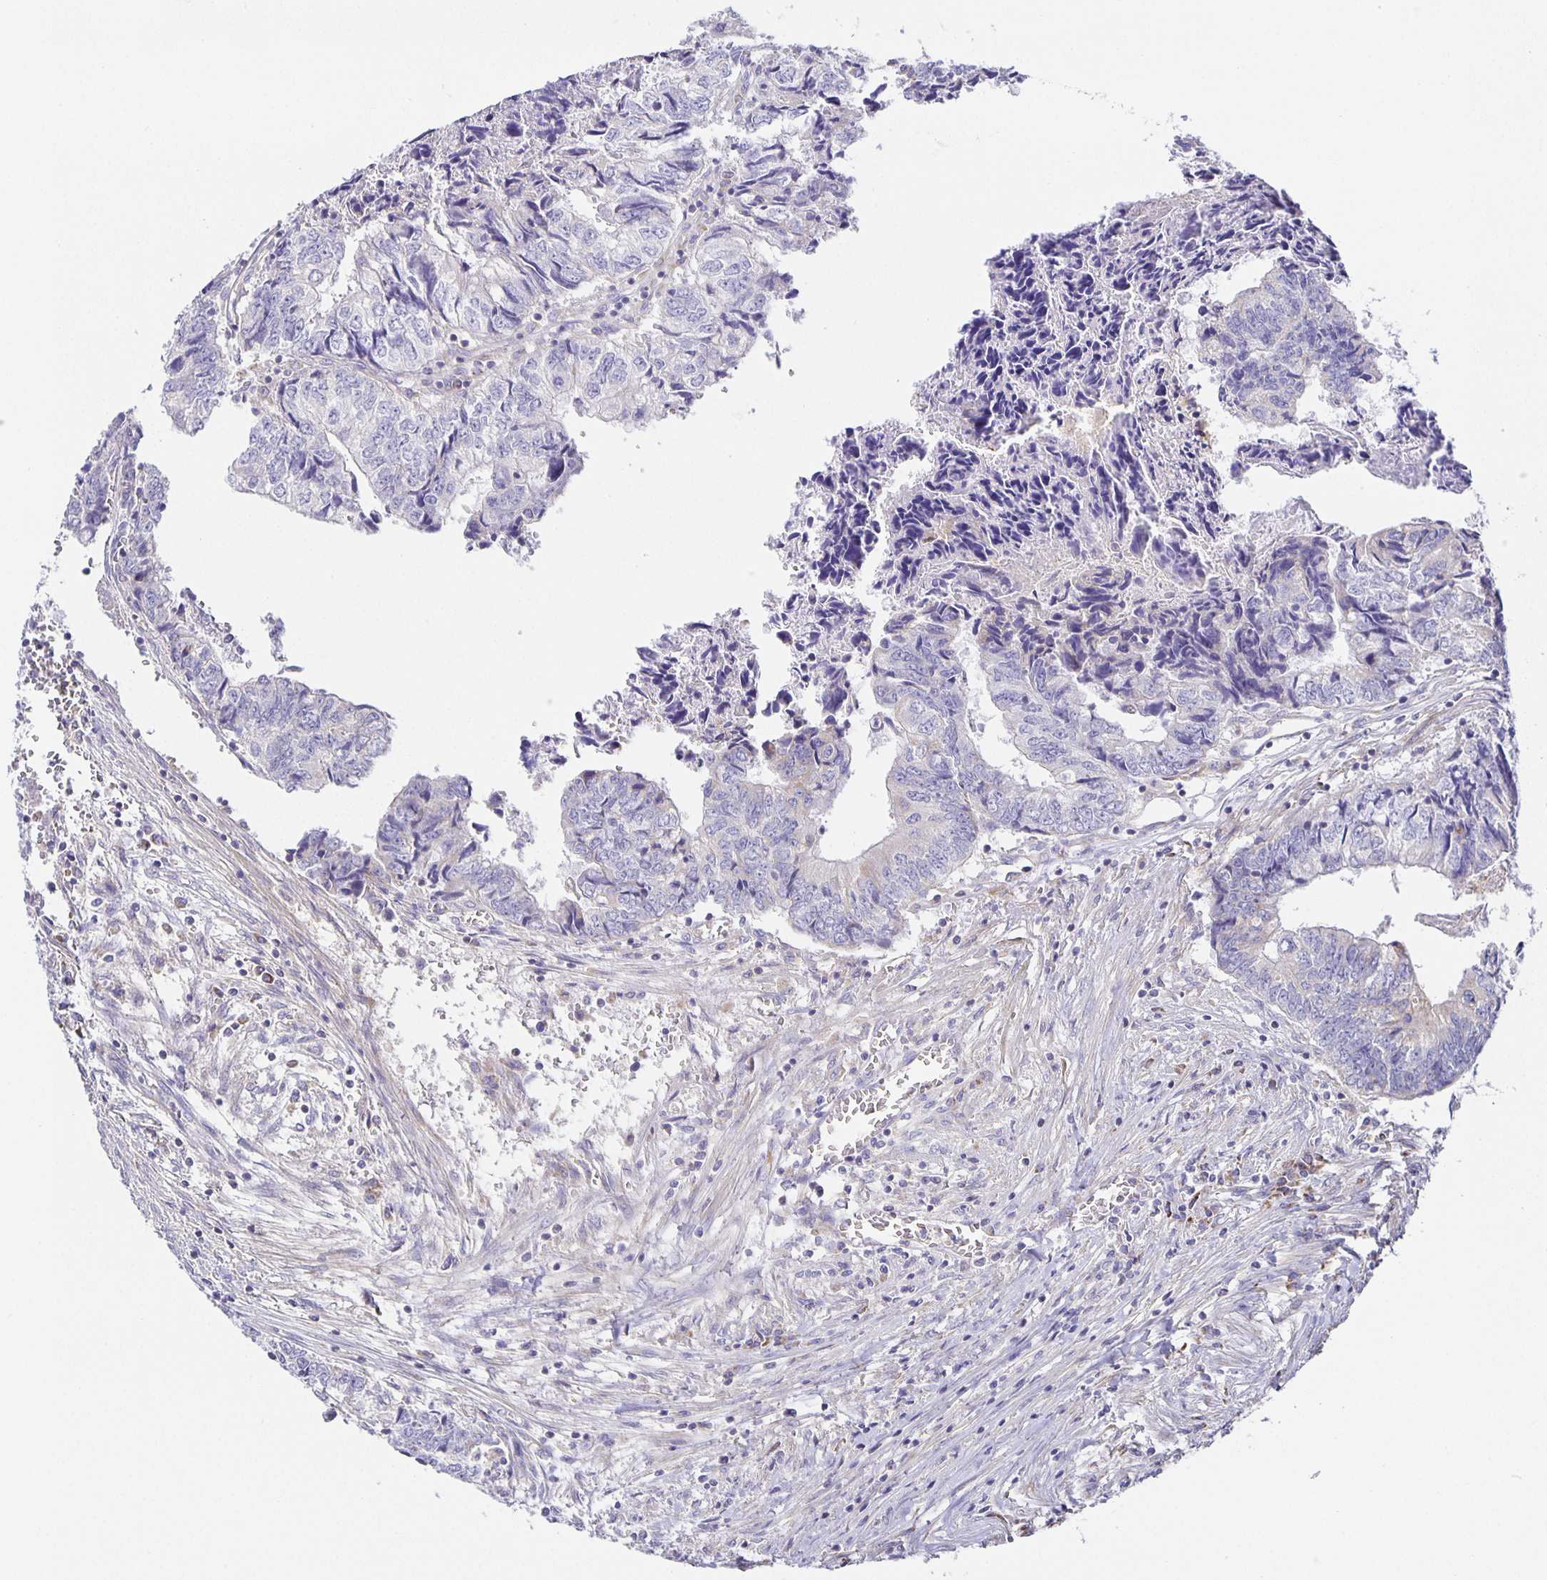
{"staining": {"intensity": "negative", "quantity": "none", "location": "none"}, "tissue": "colorectal cancer", "cell_type": "Tumor cells", "image_type": "cancer", "snomed": [{"axis": "morphology", "description": "Adenocarcinoma, NOS"}, {"axis": "topography", "description": "Colon"}], "caption": "Tumor cells are negative for protein expression in human colorectal cancer (adenocarcinoma).", "gene": "FLRT3", "patient": {"sex": "male", "age": 86}}